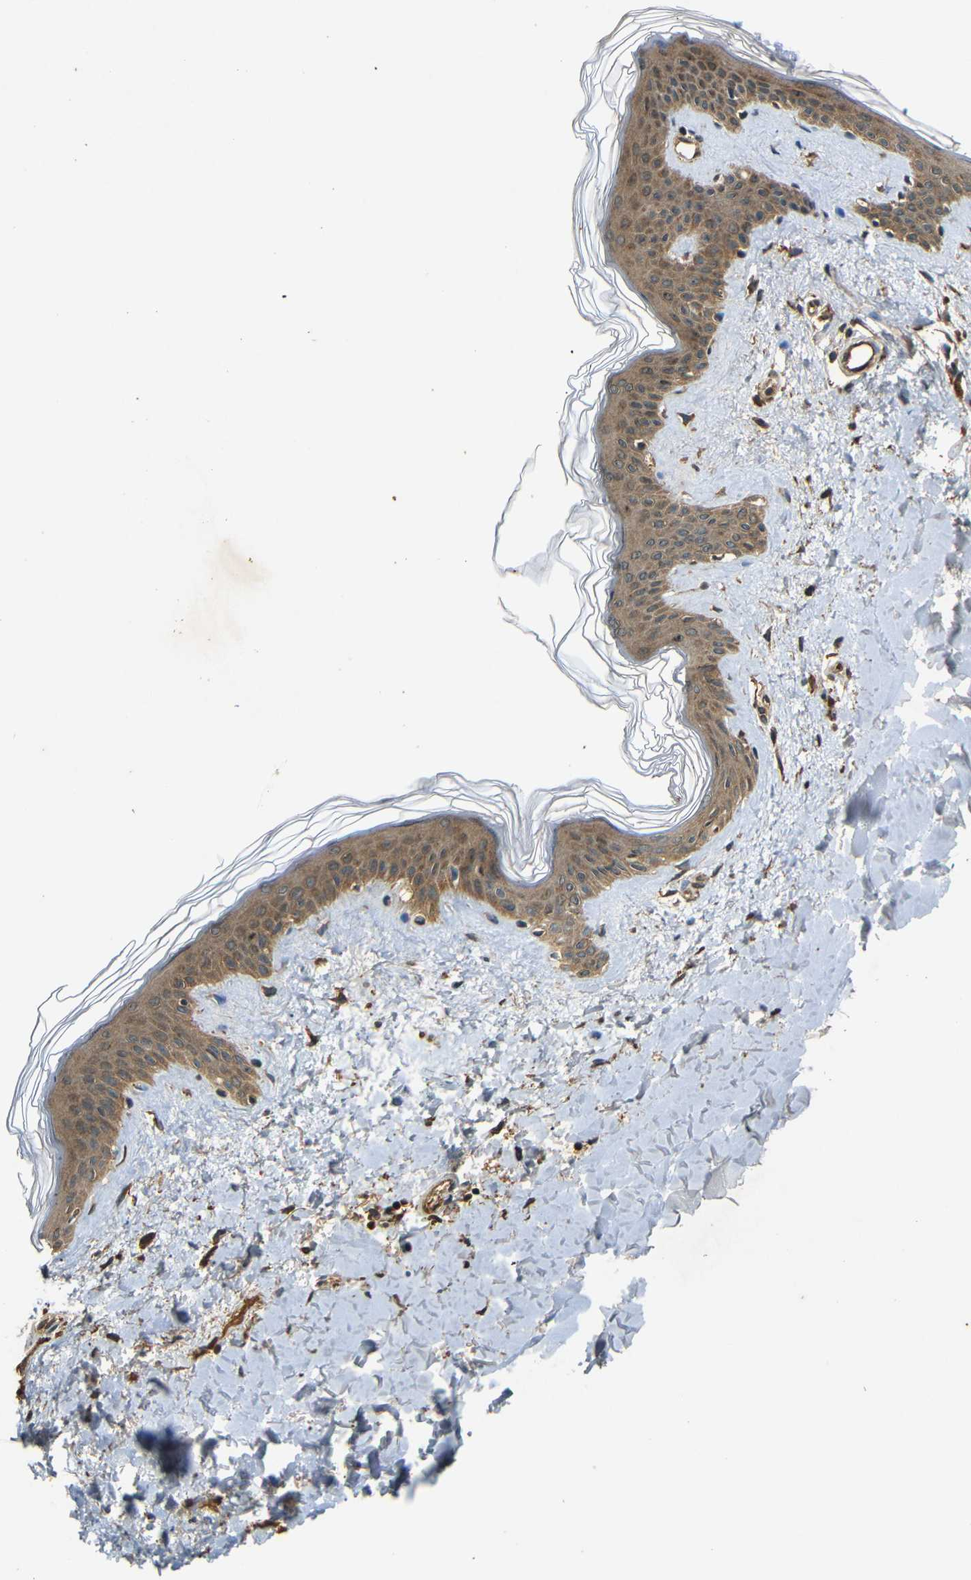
{"staining": {"intensity": "moderate", "quantity": "25%-75%", "location": "cytoplasmic/membranous"}, "tissue": "skin", "cell_type": "Fibroblasts", "image_type": "normal", "snomed": [{"axis": "morphology", "description": "Normal tissue, NOS"}, {"axis": "topography", "description": "Skin"}], "caption": "This image shows immunohistochemistry staining of unremarkable human skin, with medium moderate cytoplasmic/membranous positivity in about 25%-75% of fibroblasts.", "gene": "TANK", "patient": {"sex": "female", "age": 41}}